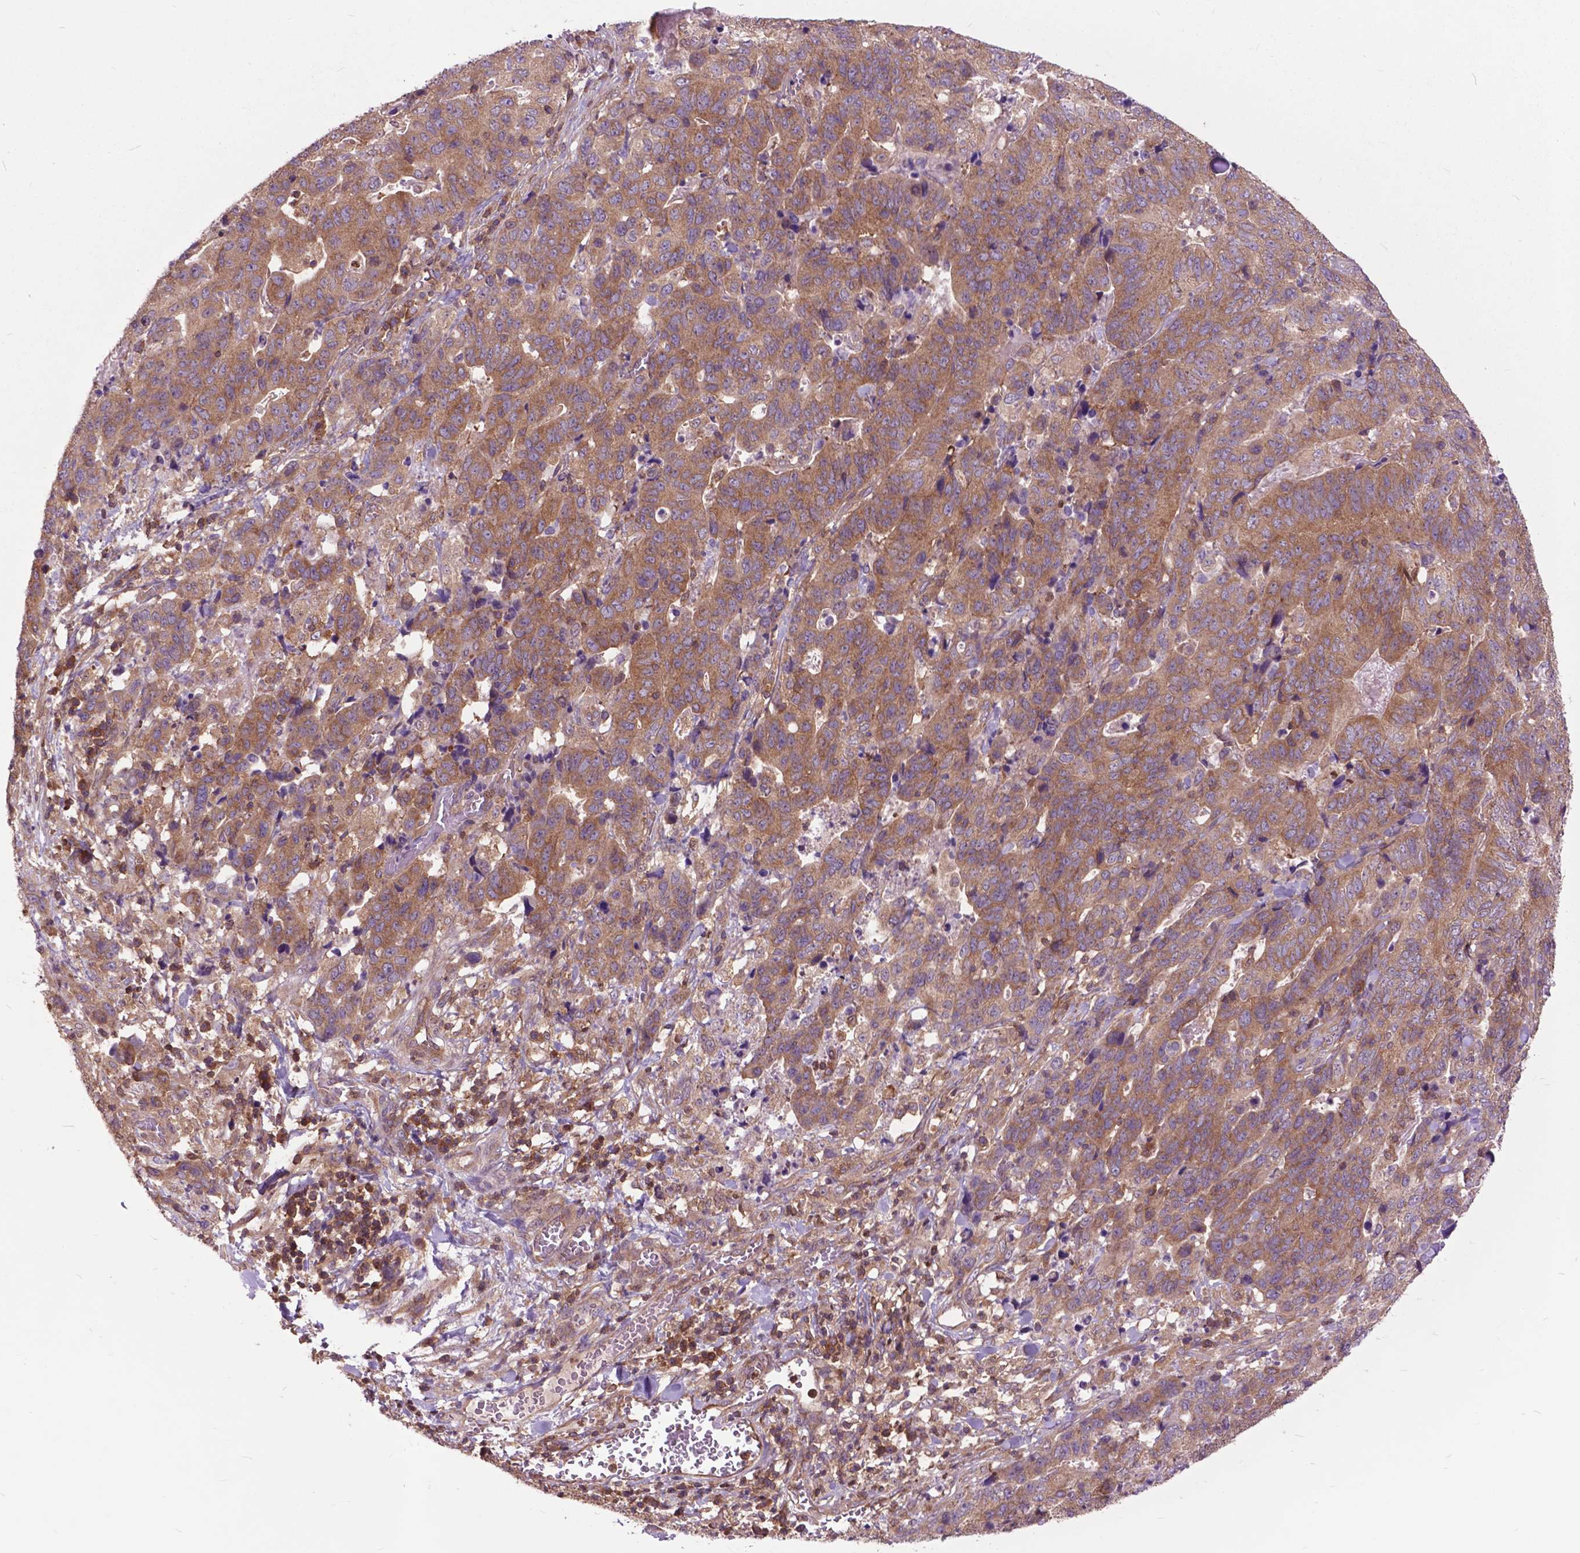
{"staining": {"intensity": "moderate", "quantity": ">75%", "location": "cytoplasmic/membranous"}, "tissue": "stomach cancer", "cell_type": "Tumor cells", "image_type": "cancer", "snomed": [{"axis": "morphology", "description": "Adenocarcinoma, NOS"}, {"axis": "topography", "description": "Stomach, upper"}], "caption": "The immunohistochemical stain shows moderate cytoplasmic/membranous positivity in tumor cells of stomach cancer tissue.", "gene": "ARAF", "patient": {"sex": "female", "age": 67}}